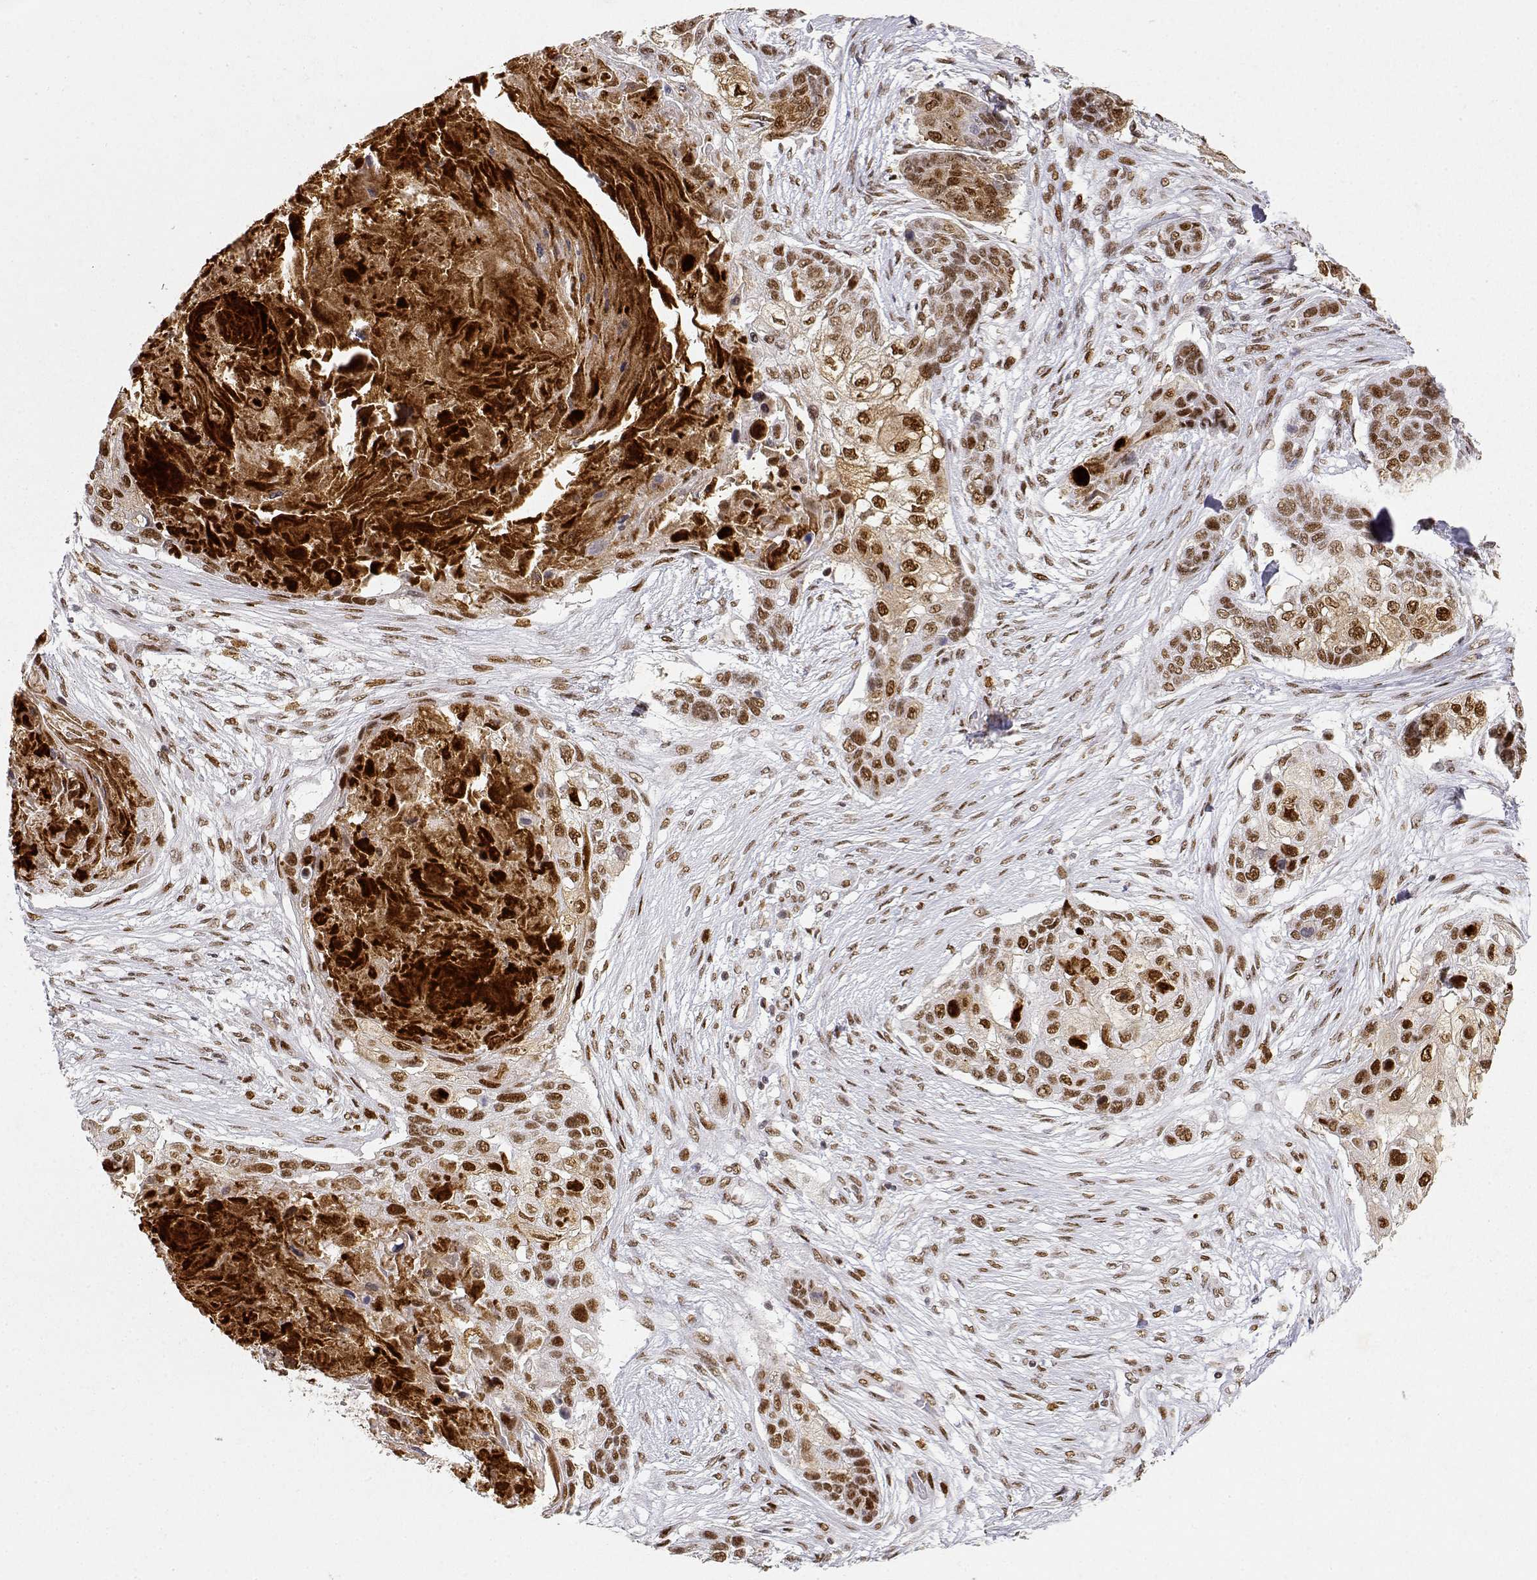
{"staining": {"intensity": "moderate", "quantity": ">75%", "location": "nuclear"}, "tissue": "lung cancer", "cell_type": "Tumor cells", "image_type": "cancer", "snomed": [{"axis": "morphology", "description": "Squamous cell carcinoma, NOS"}, {"axis": "topography", "description": "Lung"}], "caption": "Lung cancer stained for a protein demonstrates moderate nuclear positivity in tumor cells.", "gene": "RSF1", "patient": {"sex": "male", "age": 69}}